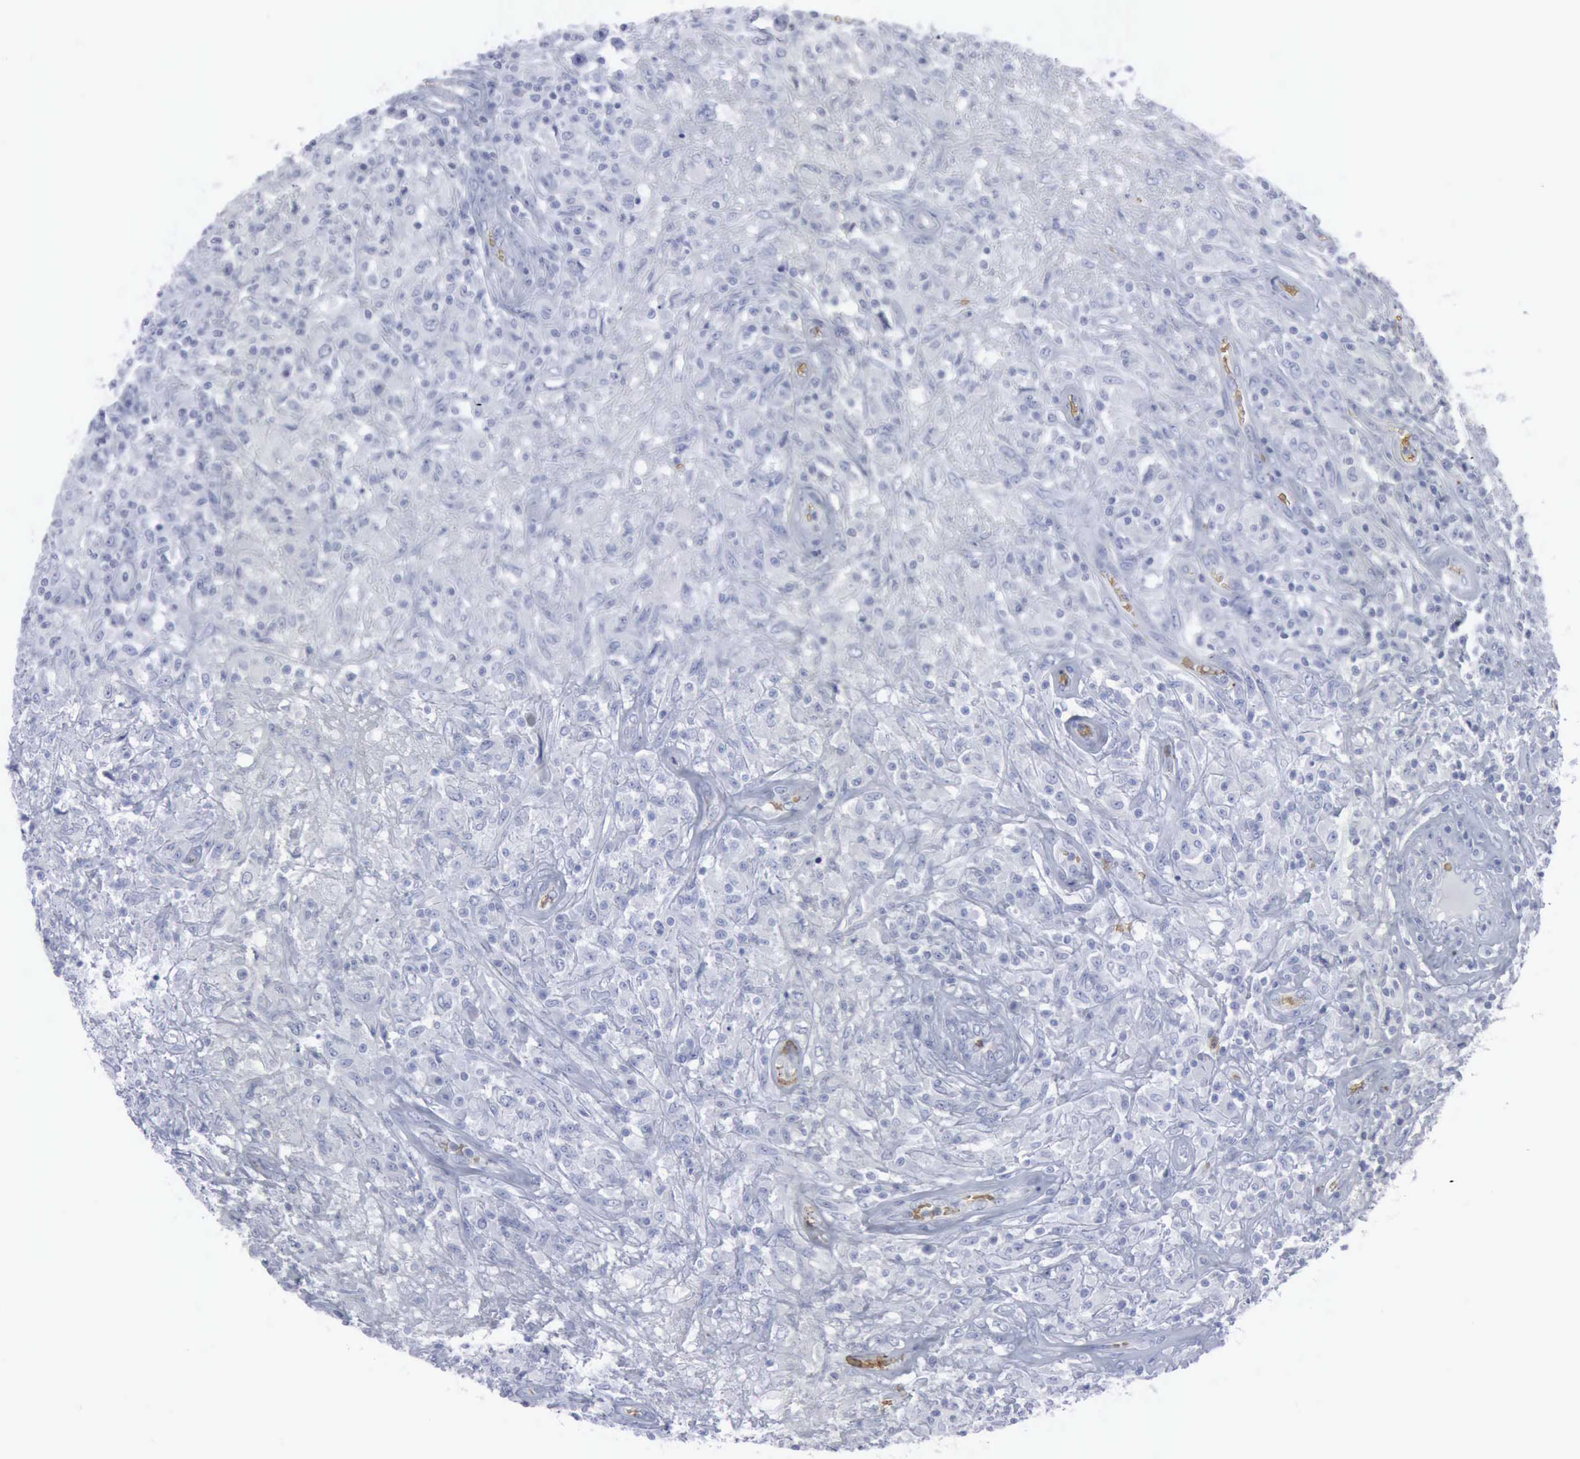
{"staining": {"intensity": "negative", "quantity": "none", "location": "none"}, "tissue": "testis cancer", "cell_type": "Tumor cells", "image_type": "cancer", "snomed": [{"axis": "morphology", "description": "Seminoma, NOS"}, {"axis": "topography", "description": "Testis"}], "caption": "High magnification brightfield microscopy of testis cancer (seminoma) stained with DAB (brown) and counterstained with hematoxylin (blue): tumor cells show no significant positivity. The staining was performed using DAB to visualize the protein expression in brown, while the nuclei were stained in blue with hematoxylin (Magnification: 20x).", "gene": "TGFB1", "patient": {"sex": "male", "age": 34}}